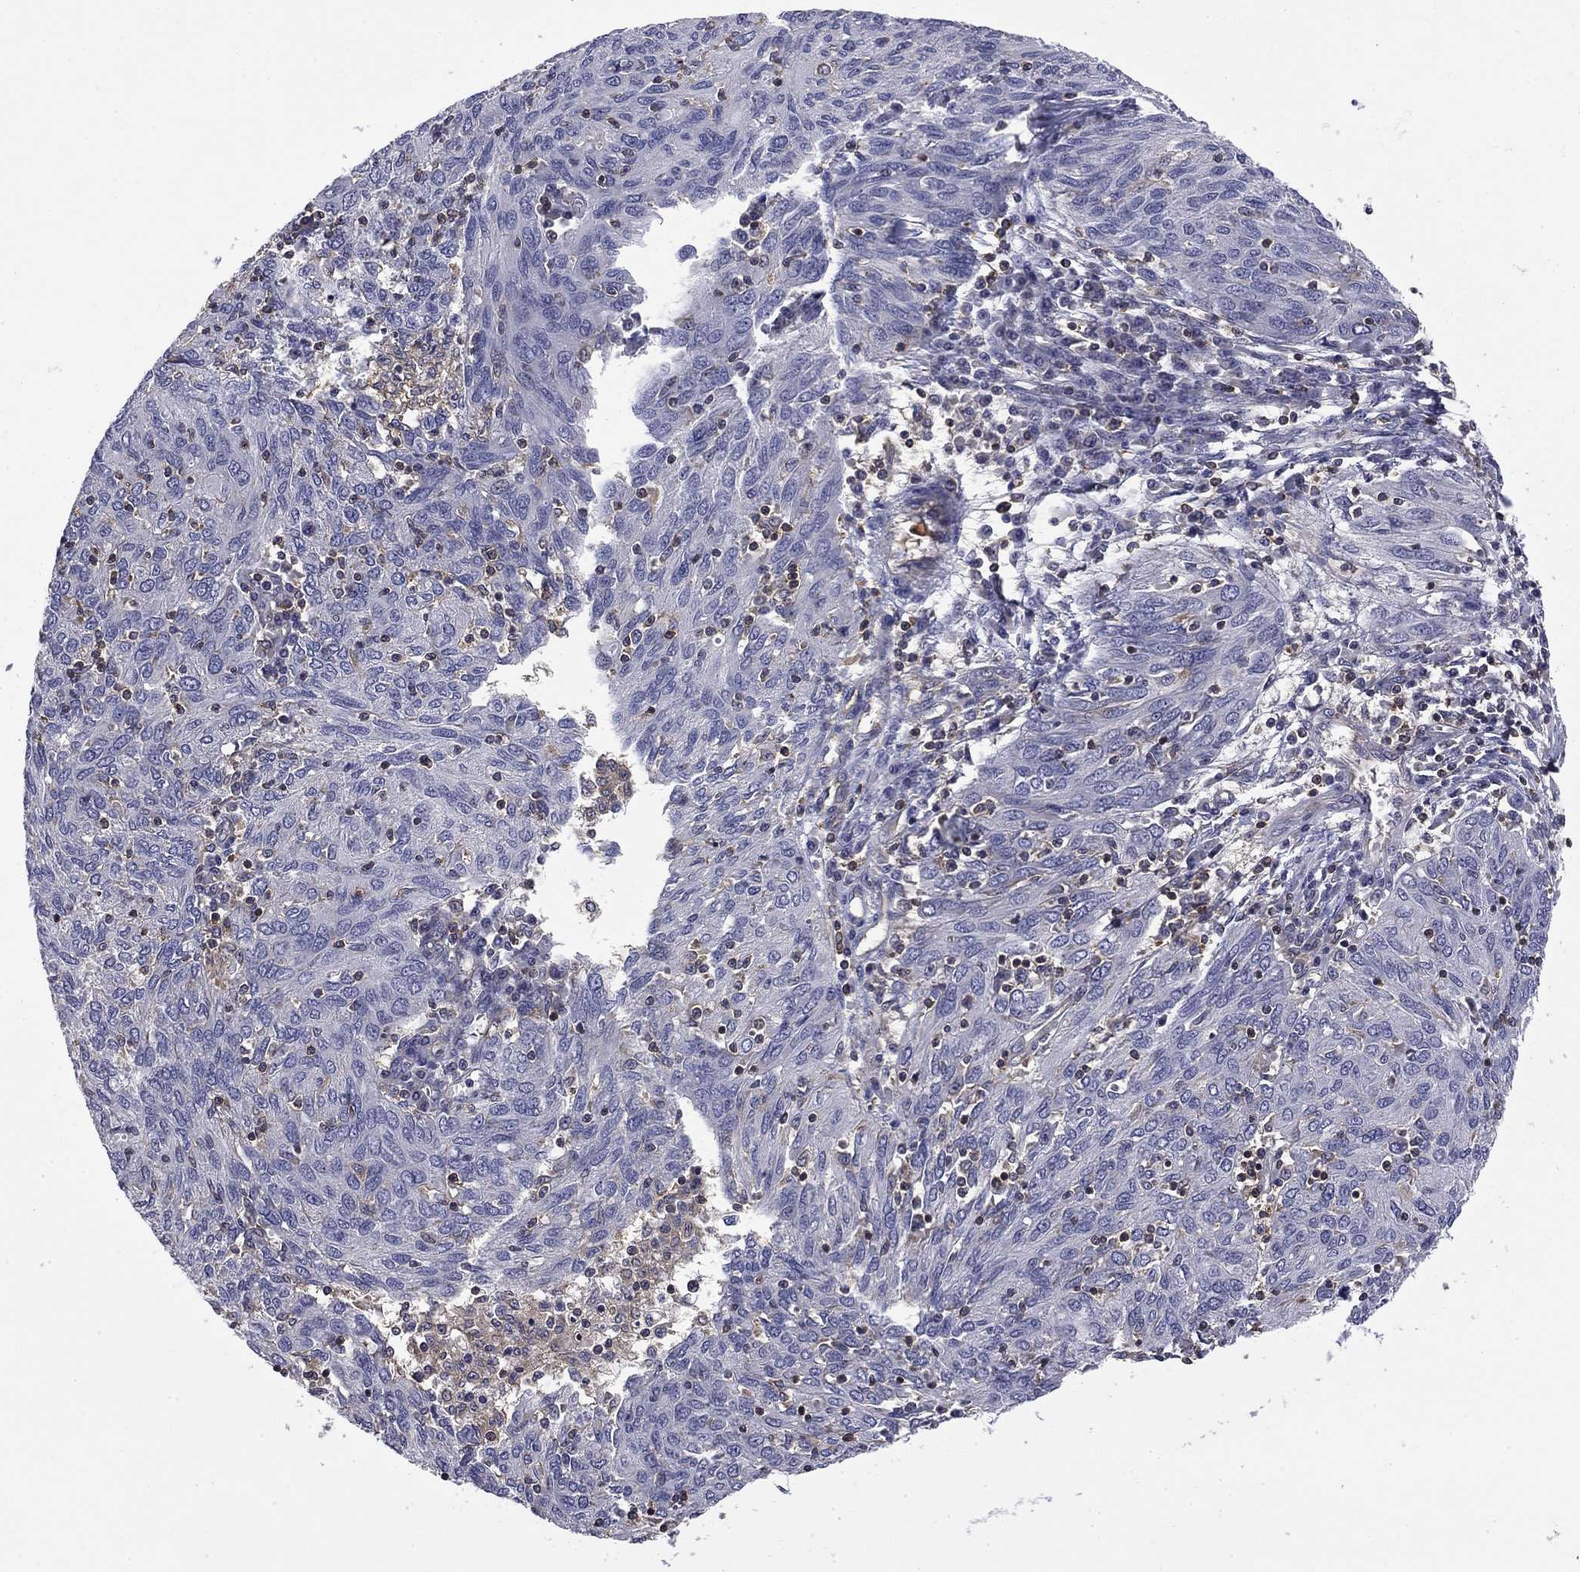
{"staining": {"intensity": "negative", "quantity": "none", "location": "none"}, "tissue": "ovarian cancer", "cell_type": "Tumor cells", "image_type": "cancer", "snomed": [{"axis": "morphology", "description": "Carcinoma, endometroid"}, {"axis": "topography", "description": "Ovary"}], "caption": "Tumor cells show no significant positivity in ovarian cancer (endometroid carcinoma).", "gene": "ARHGAP45", "patient": {"sex": "female", "age": 50}}